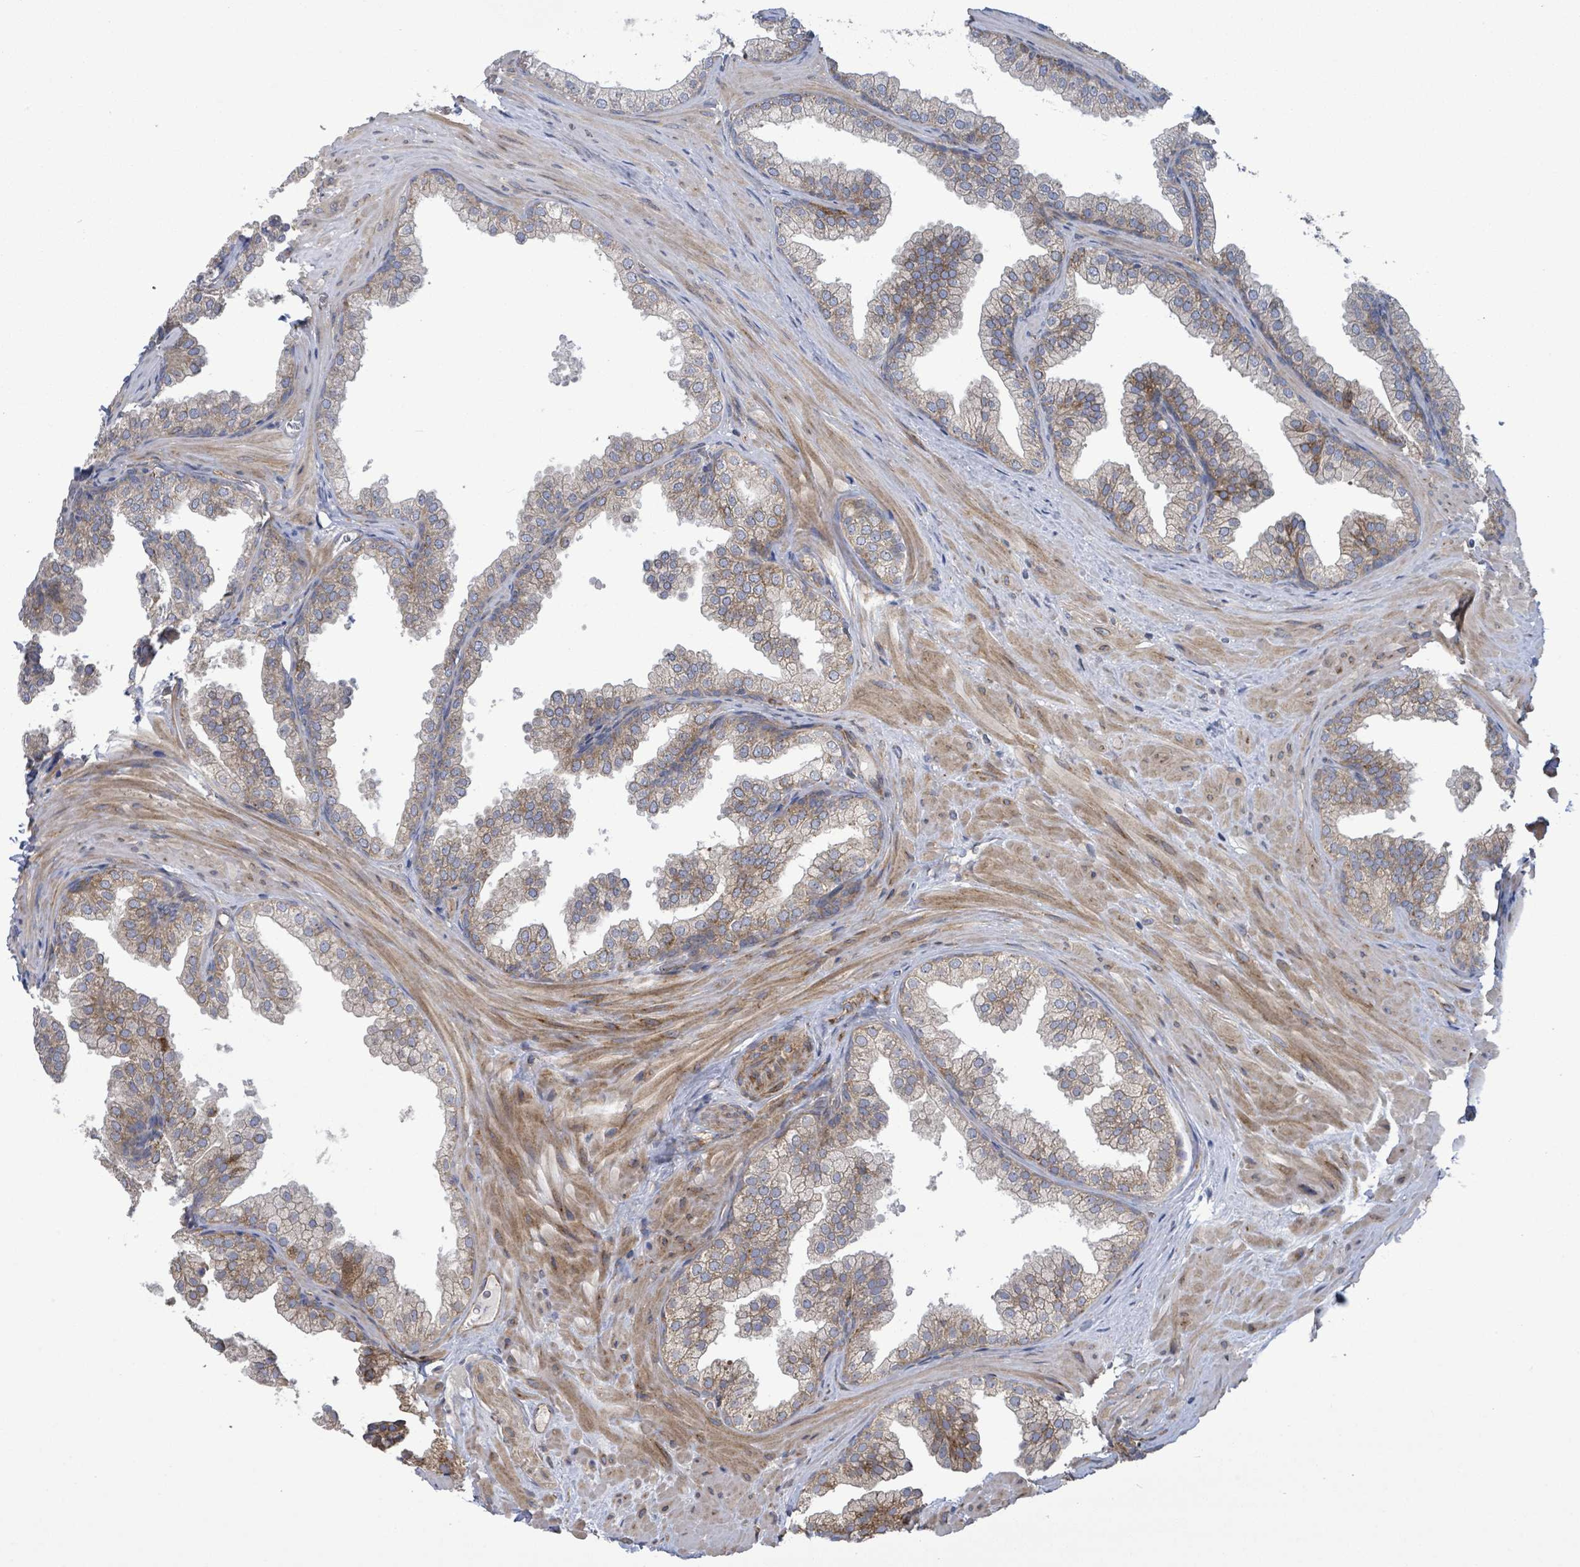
{"staining": {"intensity": "moderate", "quantity": "25%-75%", "location": "cytoplasmic/membranous"}, "tissue": "prostate", "cell_type": "Glandular cells", "image_type": "normal", "snomed": [{"axis": "morphology", "description": "Normal tissue, NOS"}, {"axis": "topography", "description": "Prostate"}], "caption": "This micrograph displays IHC staining of normal prostate, with medium moderate cytoplasmic/membranous expression in approximately 25%-75% of glandular cells.", "gene": "NOMO1", "patient": {"sex": "male", "age": 37}}